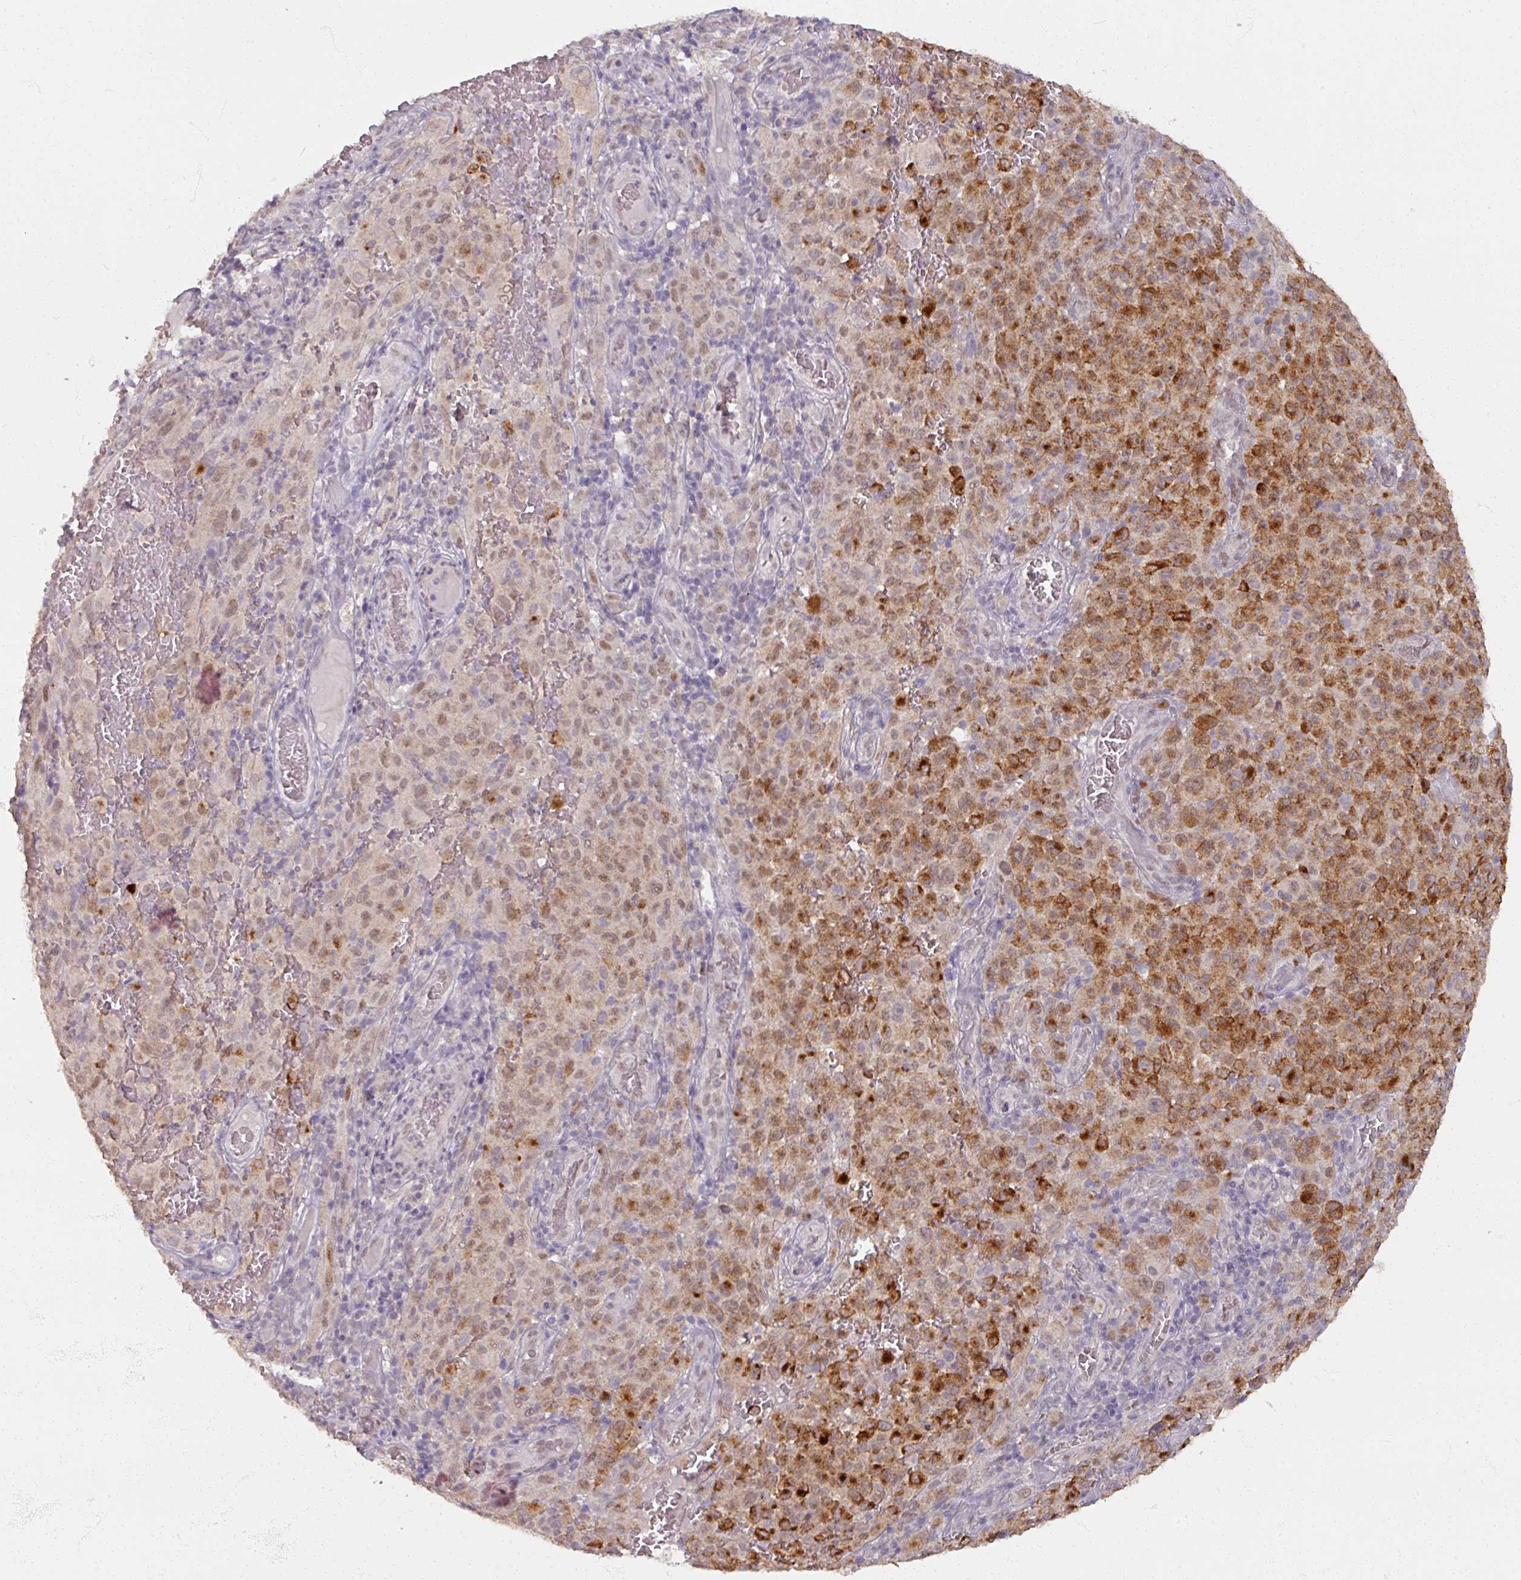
{"staining": {"intensity": "moderate", "quantity": "25%-75%", "location": "cytoplasmic/membranous"}, "tissue": "melanoma", "cell_type": "Tumor cells", "image_type": "cancer", "snomed": [{"axis": "morphology", "description": "Malignant melanoma, NOS"}, {"axis": "topography", "description": "Skin"}], "caption": "Human malignant melanoma stained with a protein marker exhibits moderate staining in tumor cells.", "gene": "SOX11", "patient": {"sex": "female", "age": 82}}